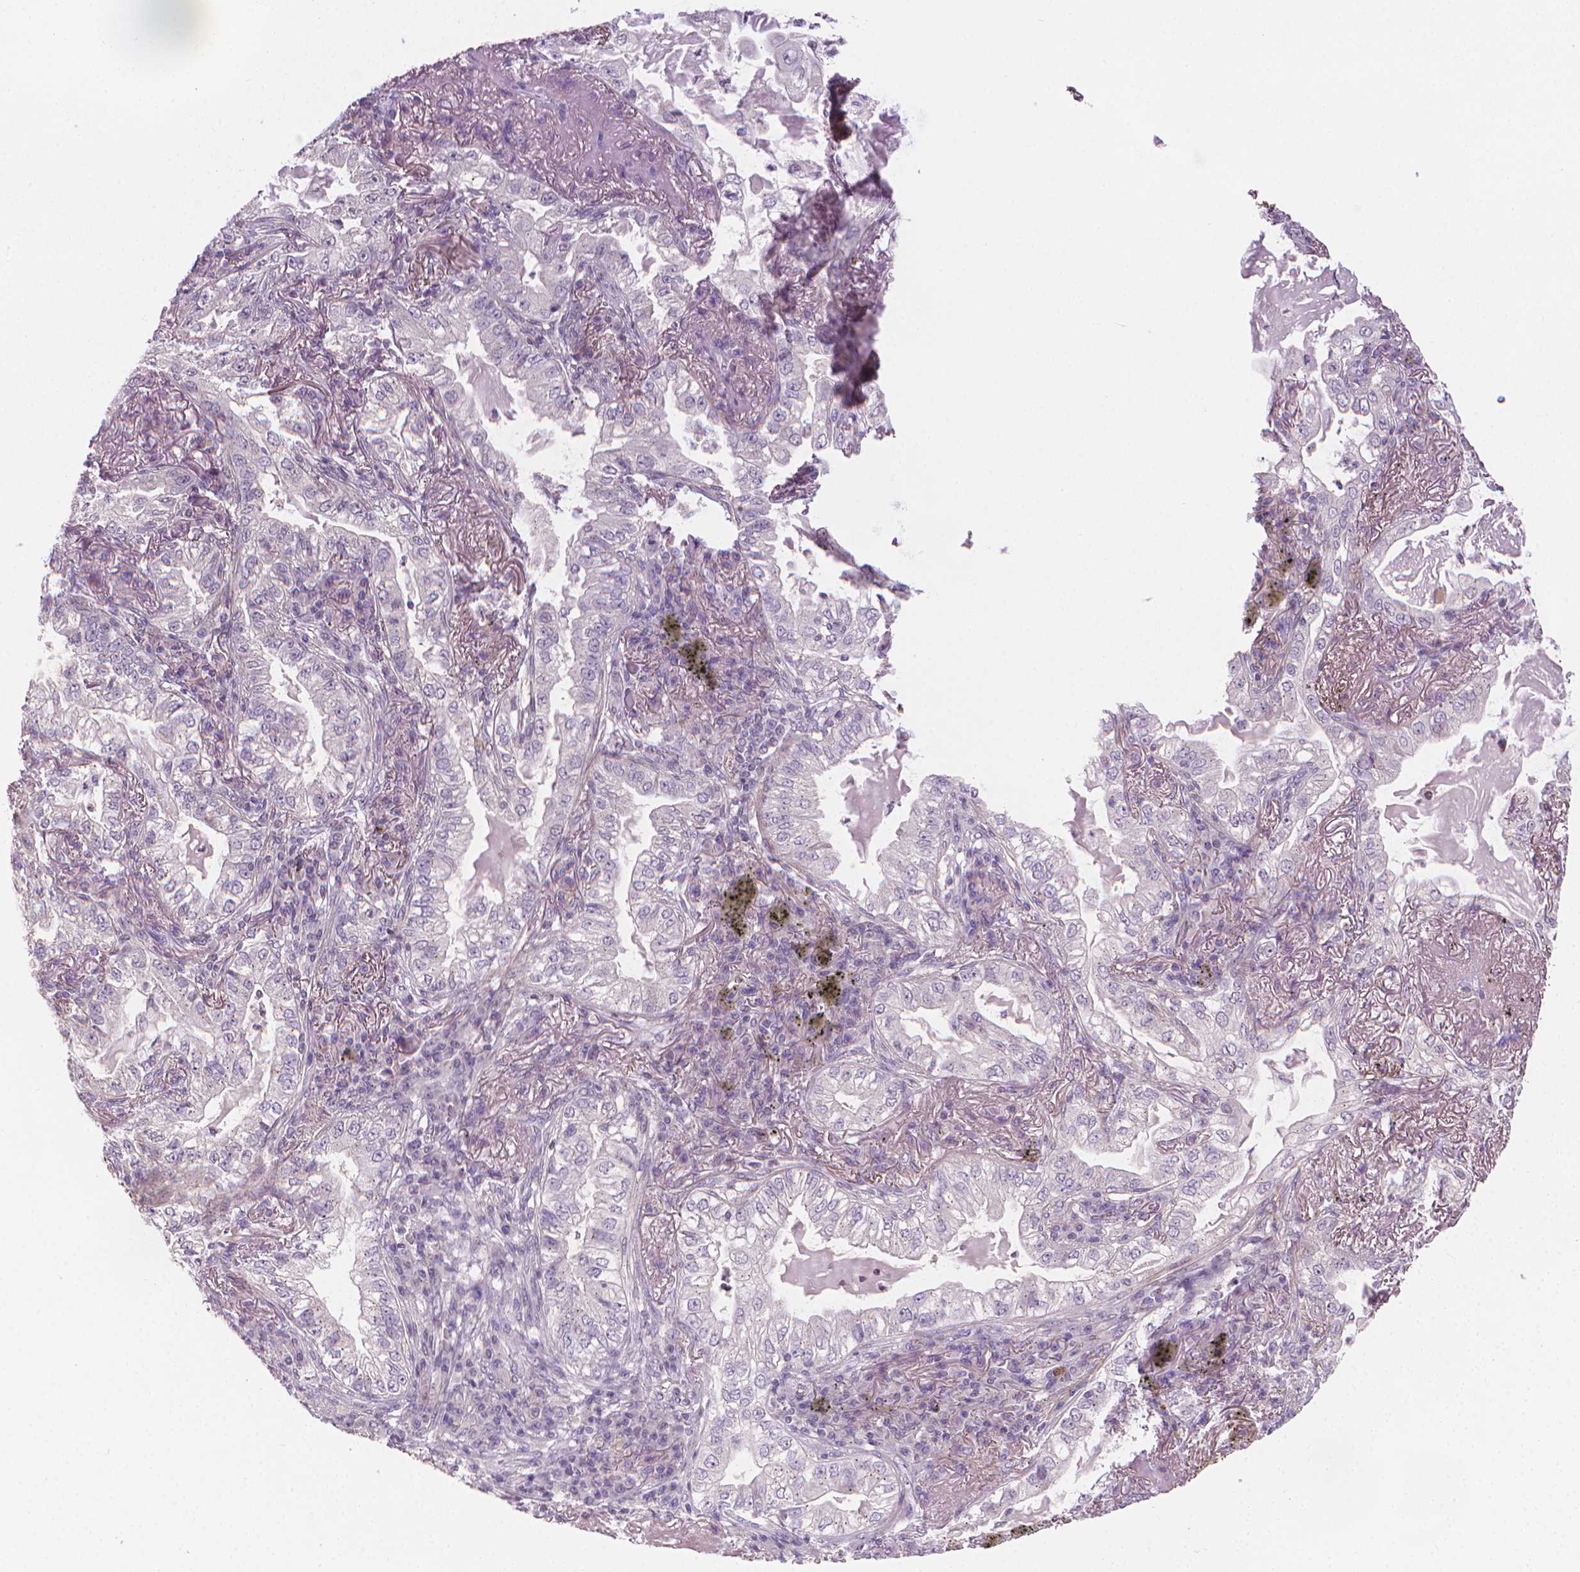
{"staining": {"intensity": "negative", "quantity": "none", "location": "none"}, "tissue": "lung cancer", "cell_type": "Tumor cells", "image_type": "cancer", "snomed": [{"axis": "morphology", "description": "Adenocarcinoma, NOS"}, {"axis": "topography", "description": "Lung"}], "caption": "DAB immunohistochemical staining of lung cancer reveals no significant positivity in tumor cells. (DAB (3,3'-diaminobenzidine) immunohistochemistry (IHC), high magnification).", "gene": "NCAN", "patient": {"sex": "female", "age": 73}}